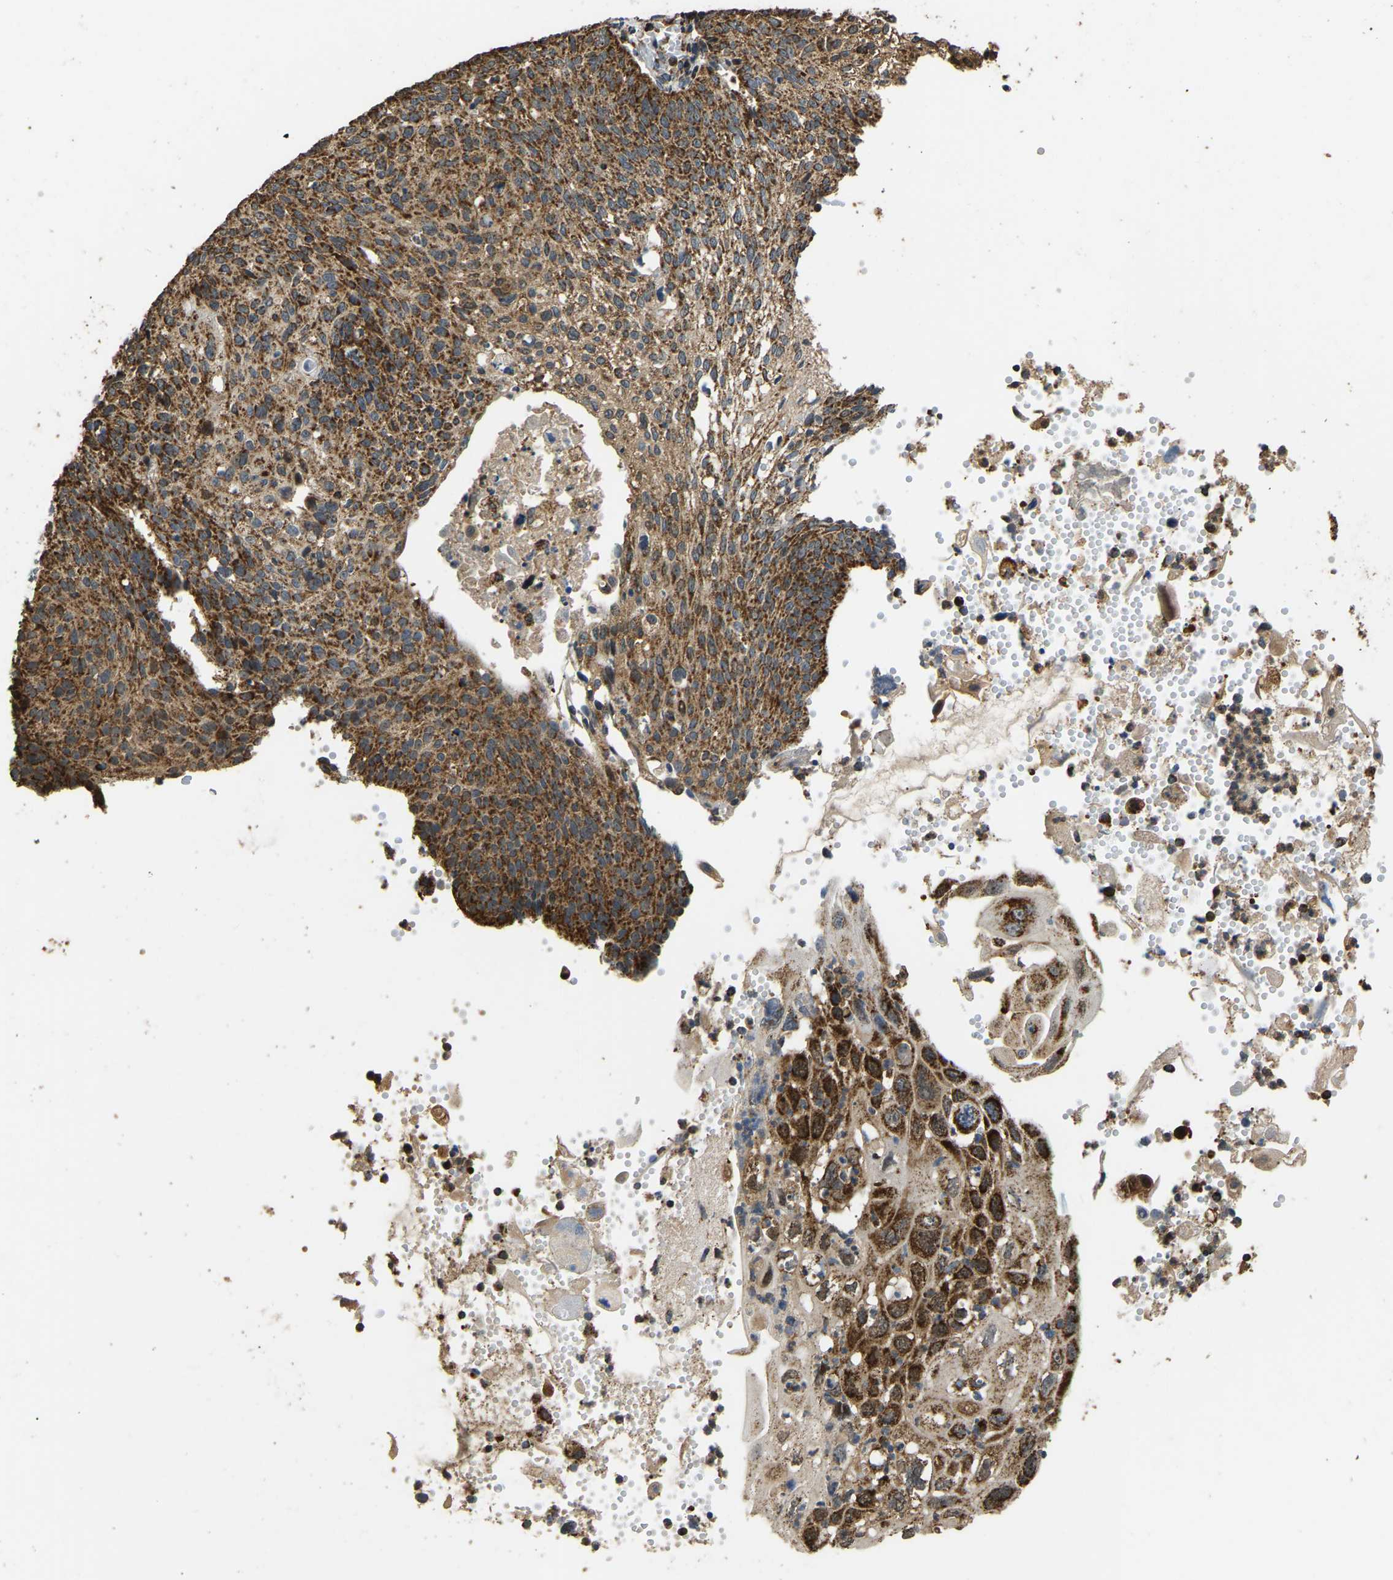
{"staining": {"intensity": "strong", "quantity": ">75%", "location": "cytoplasmic/membranous"}, "tissue": "cervical cancer", "cell_type": "Tumor cells", "image_type": "cancer", "snomed": [{"axis": "morphology", "description": "Squamous cell carcinoma, NOS"}, {"axis": "topography", "description": "Cervix"}], "caption": "Immunohistochemical staining of cervical cancer exhibits strong cytoplasmic/membranous protein positivity in about >75% of tumor cells.", "gene": "TUFM", "patient": {"sex": "female", "age": 70}}